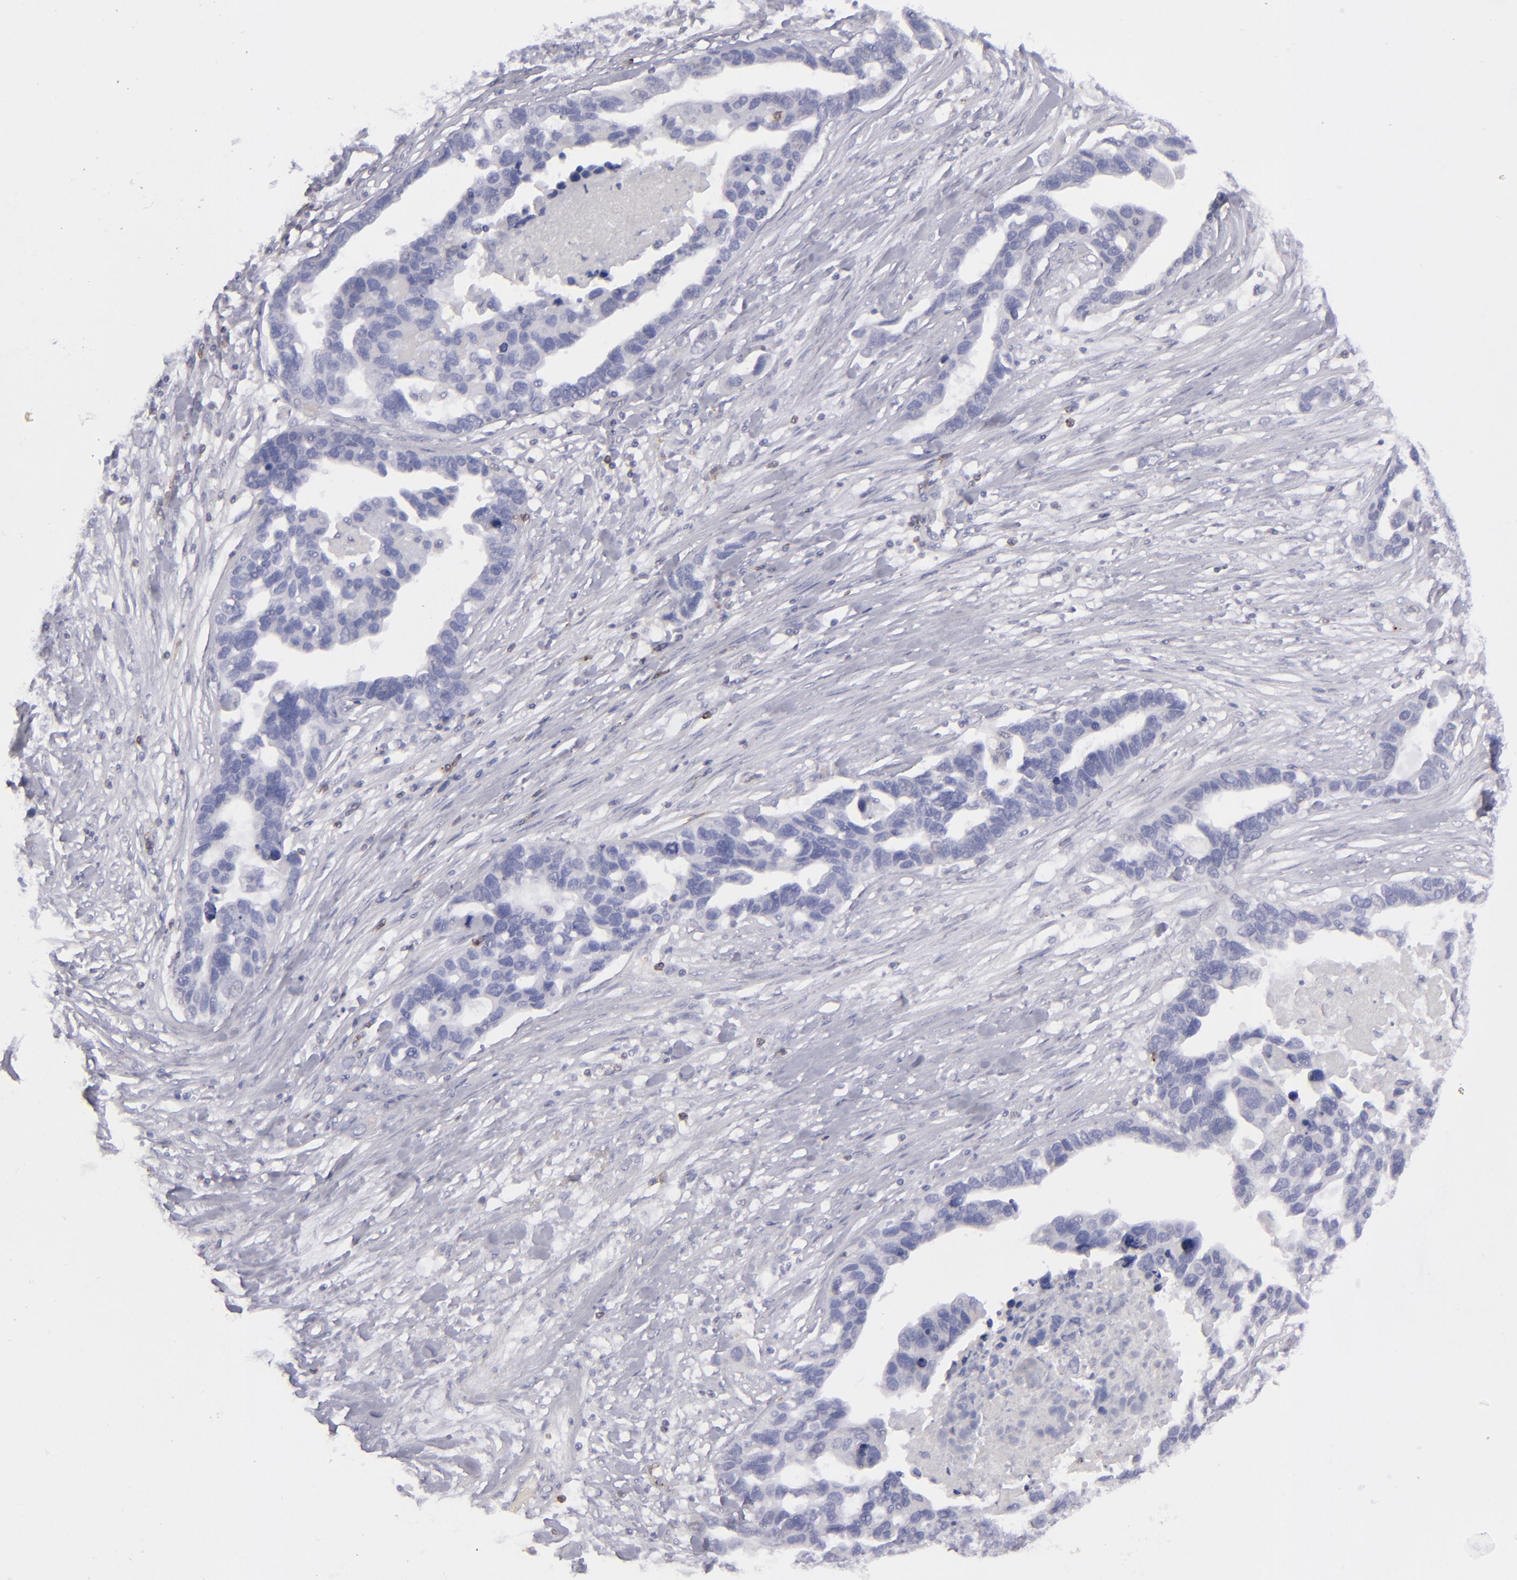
{"staining": {"intensity": "negative", "quantity": "none", "location": "none"}, "tissue": "ovarian cancer", "cell_type": "Tumor cells", "image_type": "cancer", "snomed": [{"axis": "morphology", "description": "Cystadenocarcinoma, serous, NOS"}, {"axis": "topography", "description": "Ovary"}], "caption": "Serous cystadenocarcinoma (ovarian) was stained to show a protein in brown. There is no significant staining in tumor cells.", "gene": "CD27", "patient": {"sex": "female", "age": 54}}